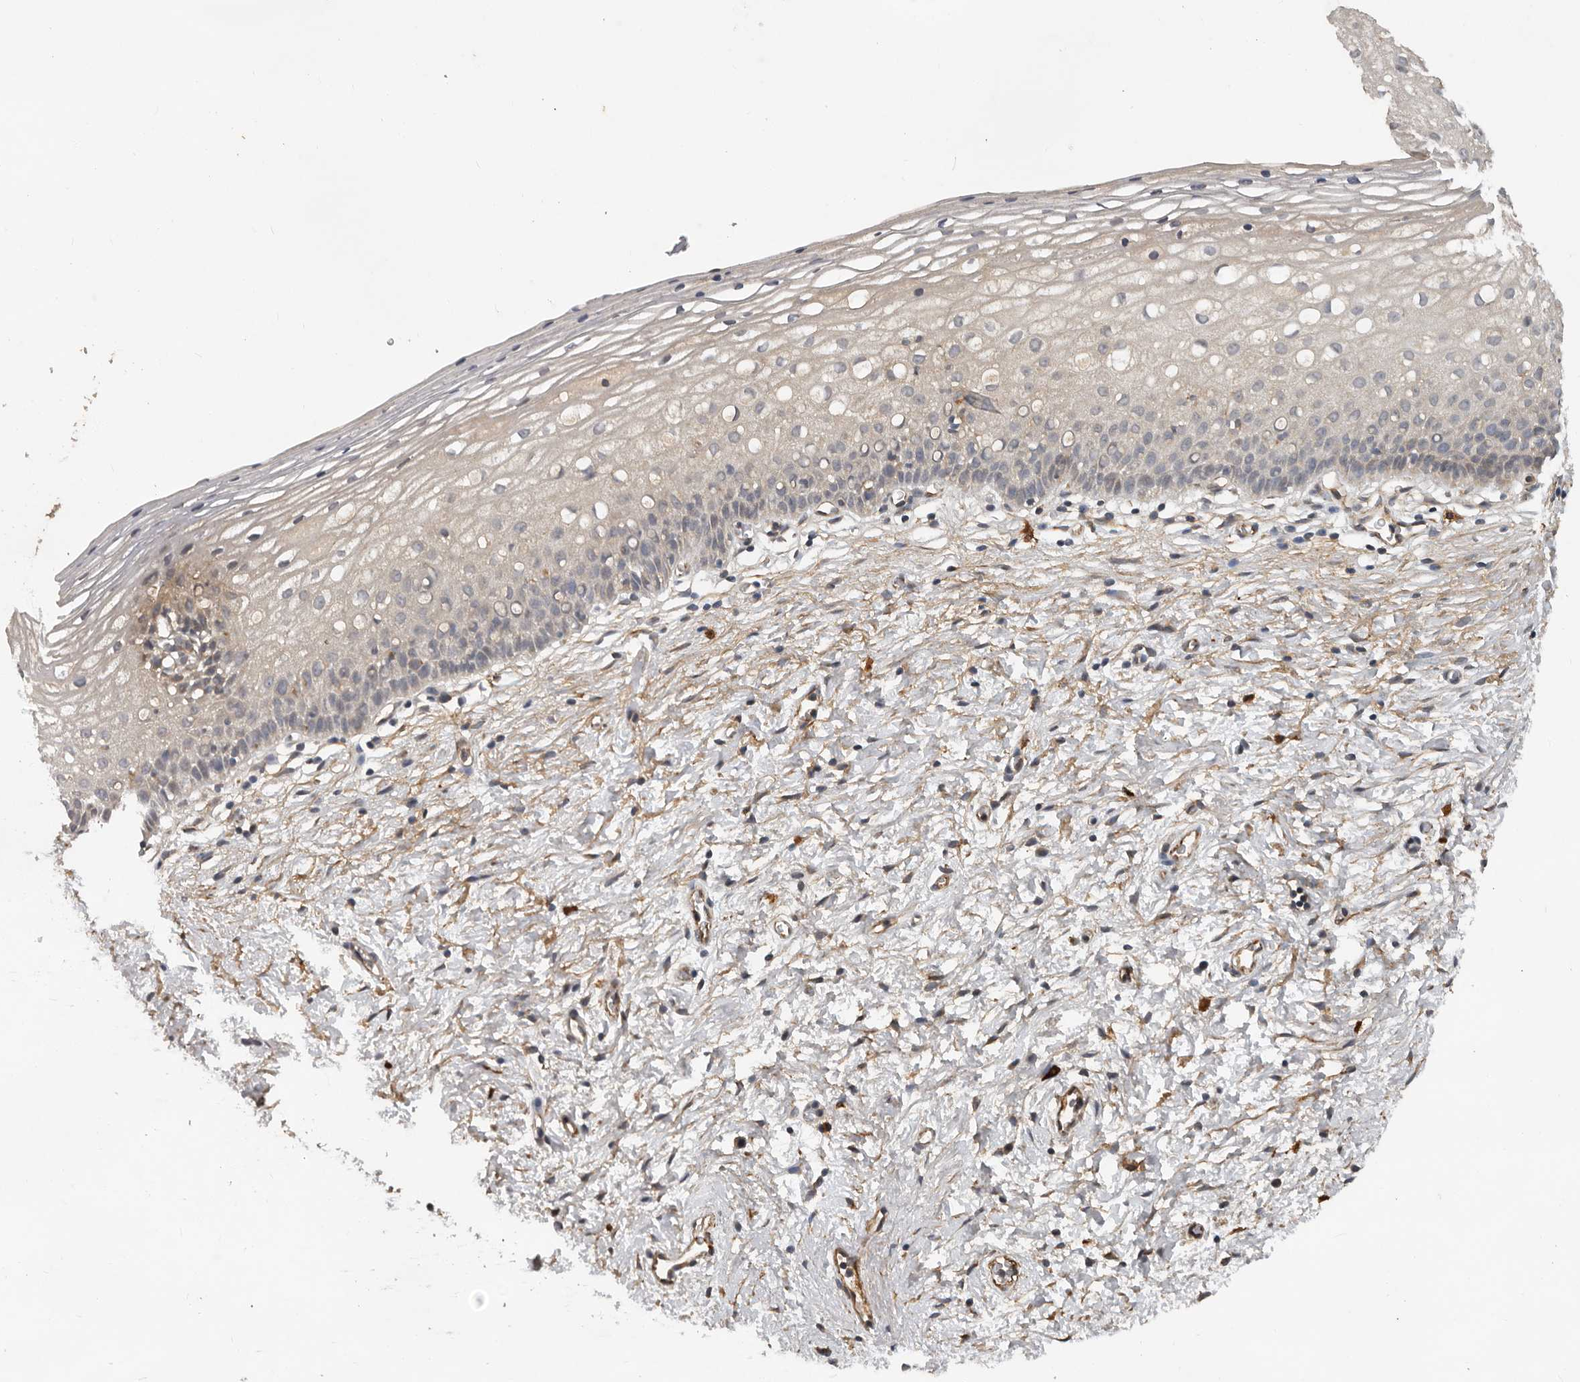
{"staining": {"intensity": "weak", "quantity": "<25%", "location": "cytoplasmic/membranous"}, "tissue": "cervix", "cell_type": "Squamous epithelial cells", "image_type": "normal", "snomed": [{"axis": "morphology", "description": "Normal tissue, NOS"}, {"axis": "topography", "description": "Cervix"}], "caption": "This is a photomicrograph of immunohistochemistry staining of normal cervix, which shows no staining in squamous epithelial cells.", "gene": "RNF157", "patient": {"sex": "female", "age": 72}}